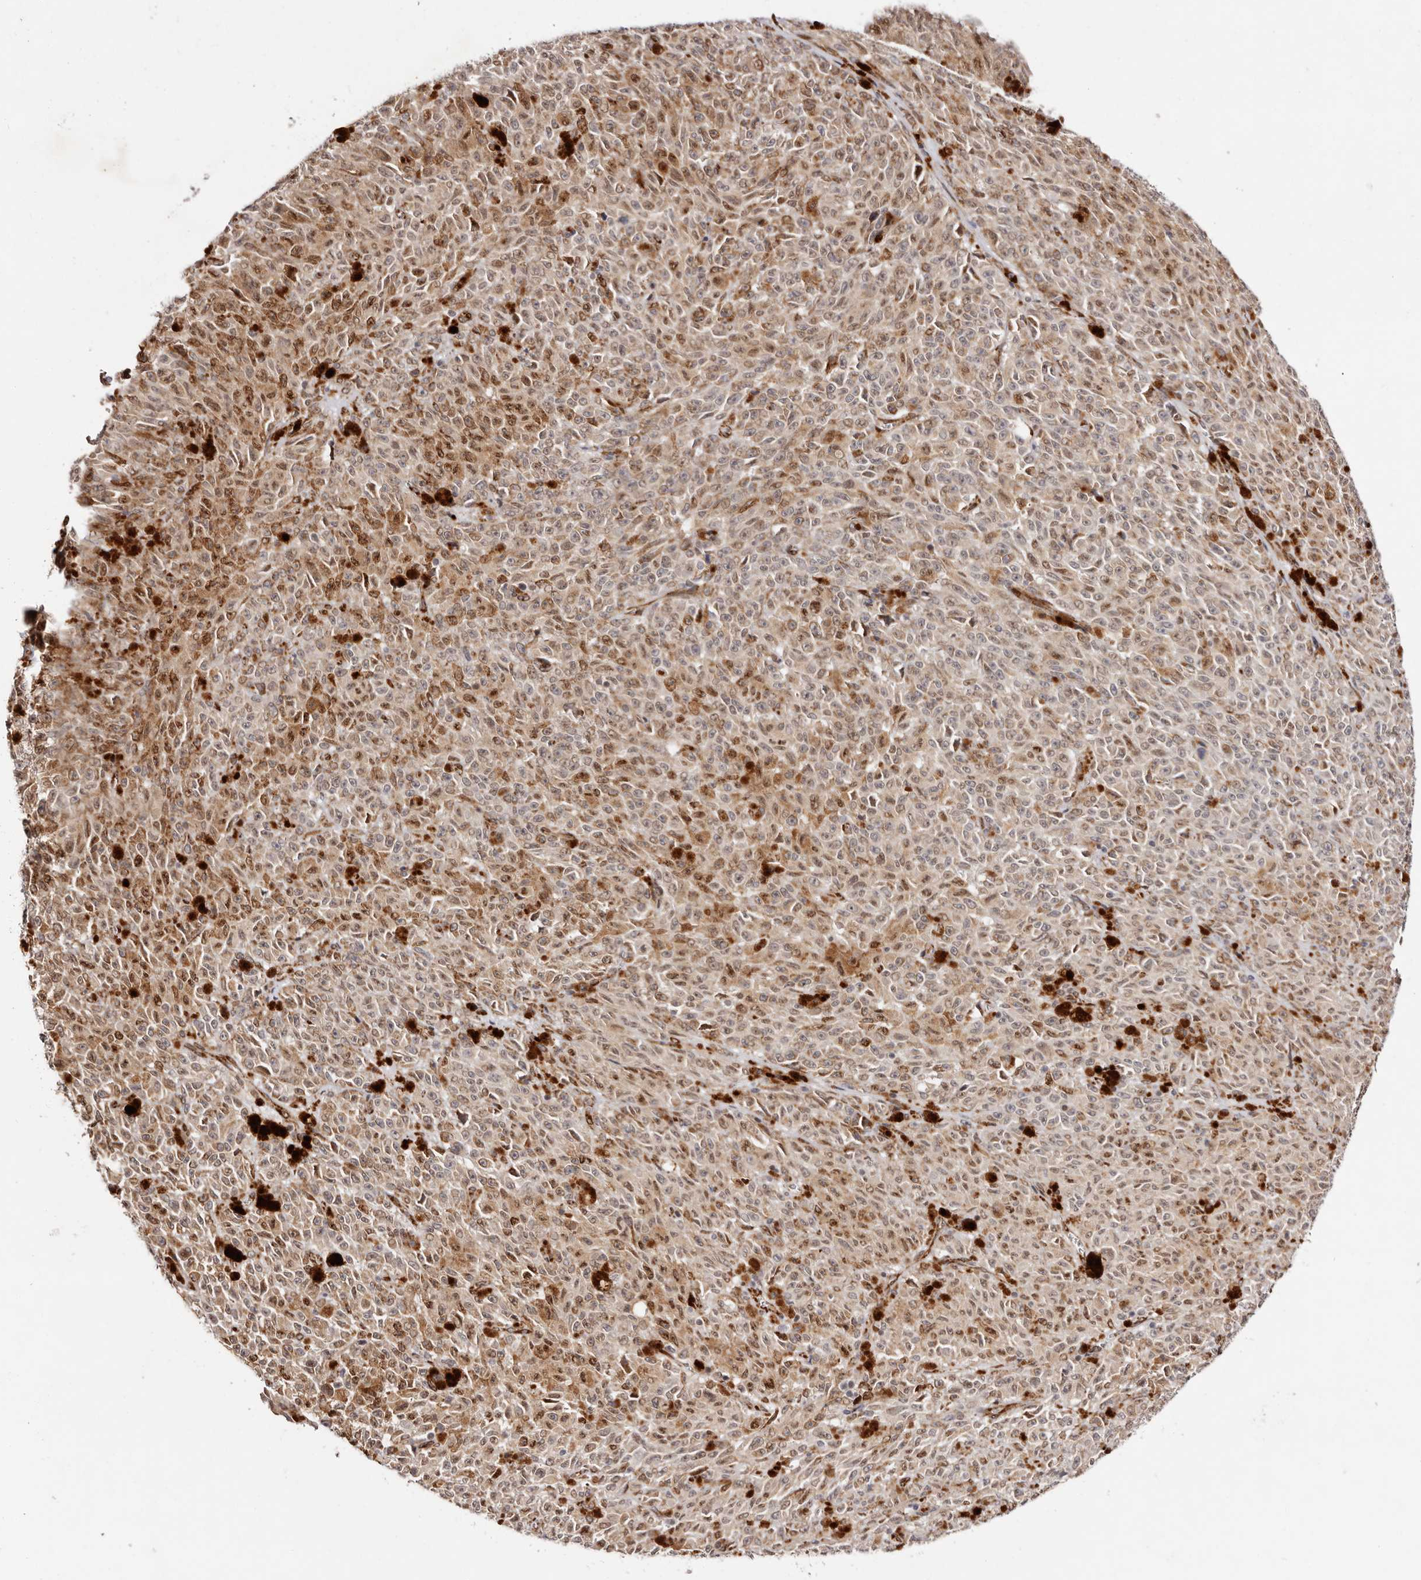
{"staining": {"intensity": "moderate", "quantity": ">75%", "location": "cytoplasmic/membranous,nuclear"}, "tissue": "melanoma", "cell_type": "Tumor cells", "image_type": "cancer", "snomed": [{"axis": "morphology", "description": "Malignant melanoma, NOS"}, {"axis": "topography", "description": "Skin"}], "caption": "Malignant melanoma stained with a brown dye reveals moderate cytoplasmic/membranous and nuclear positive staining in about >75% of tumor cells.", "gene": "BCL2L15", "patient": {"sex": "female", "age": 82}}